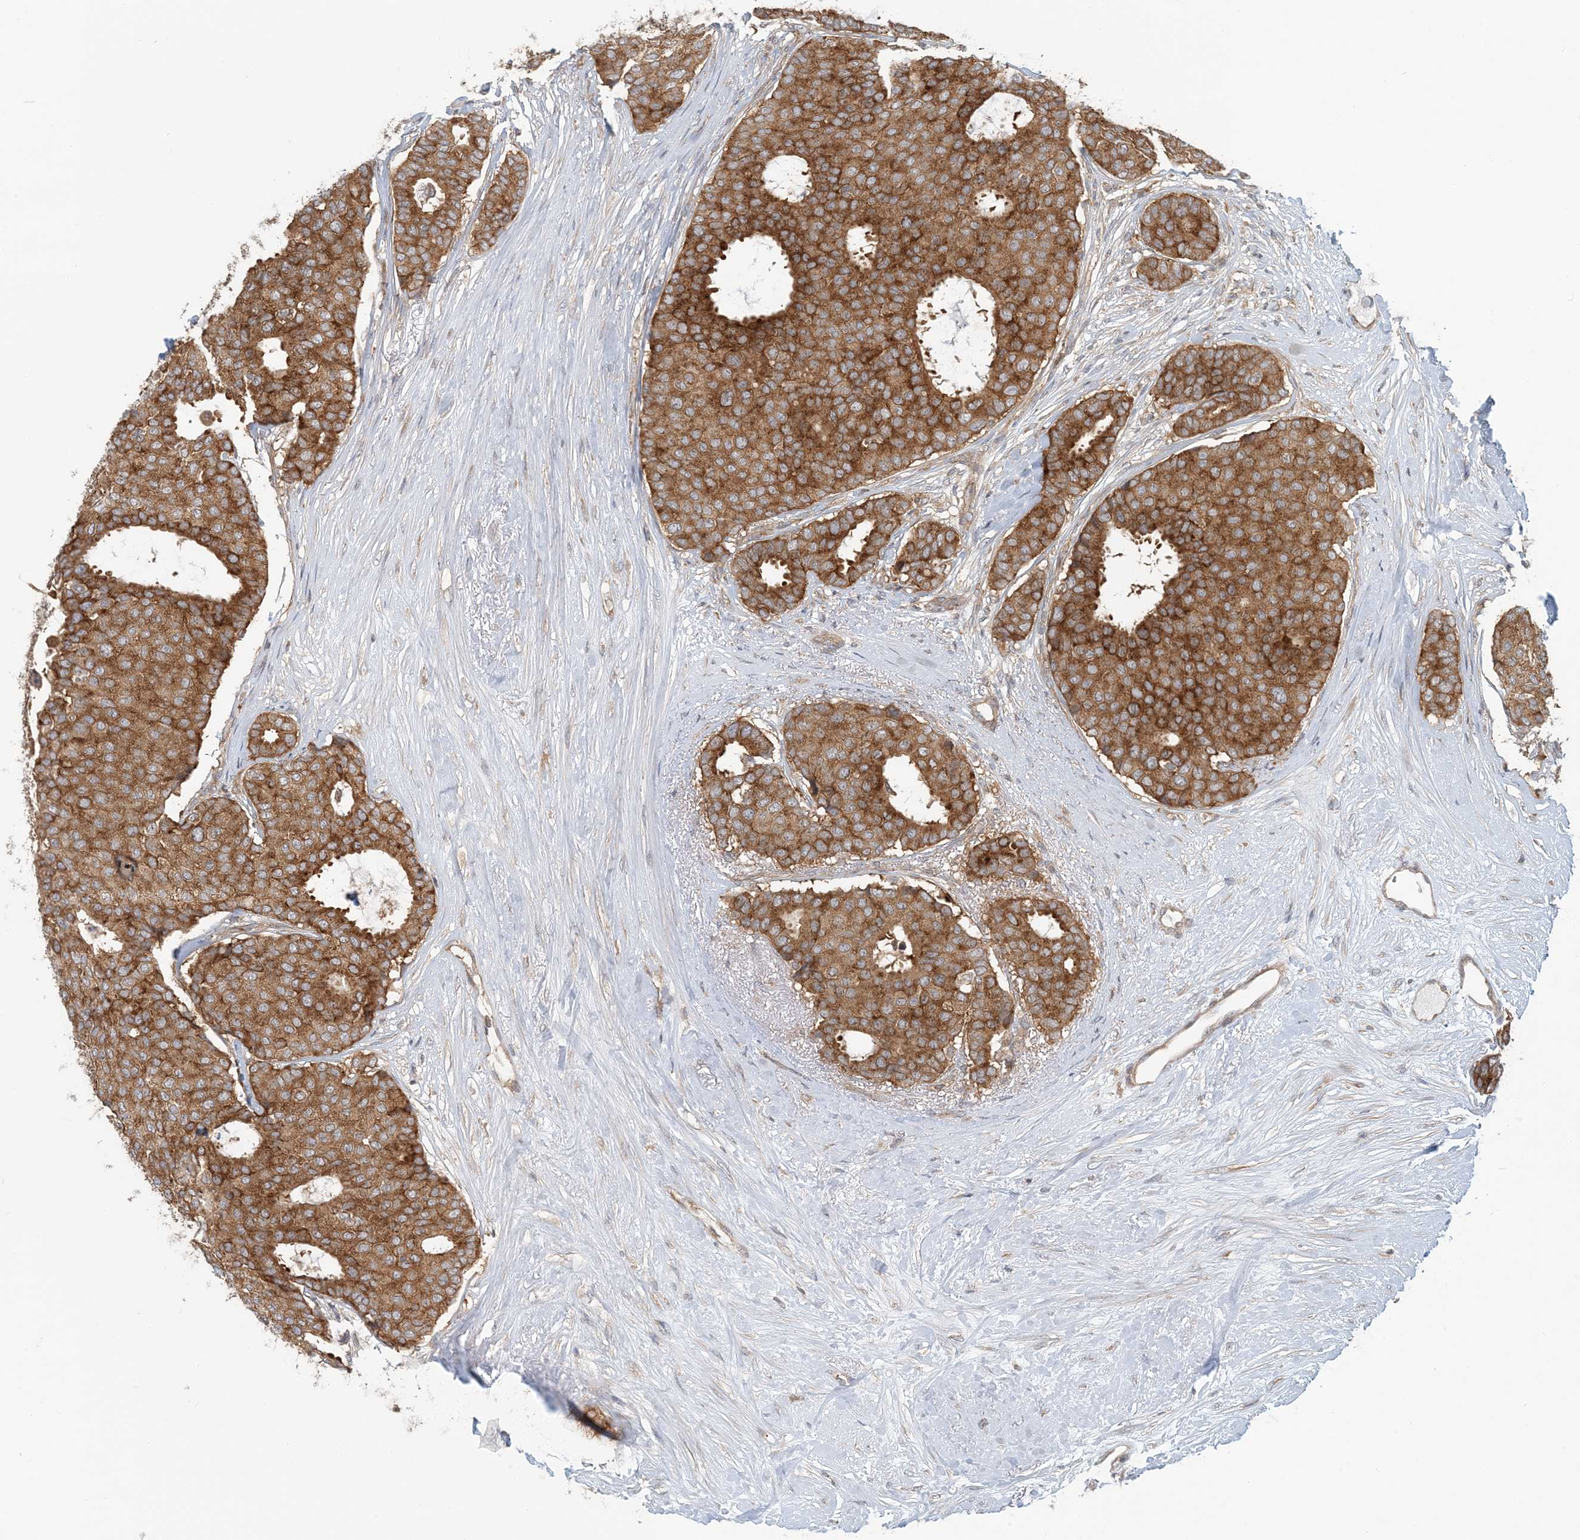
{"staining": {"intensity": "strong", "quantity": ">75%", "location": "cytoplasmic/membranous"}, "tissue": "breast cancer", "cell_type": "Tumor cells", "image_type": "cancer", "snomed": [{"axis": "morphology", "description": "Duct carcinoma"}, {"axis": "topography", "description": "Breast"}], "caption": "Immunohistochemistry image of human breast cancer stained for a protein (brown), which displays high levels of strong cytoplasmic/membranous staining in about >75% of tumor cells.", "gene": "ATP13A2", "patient": {"sex": "female", "age": 75}}